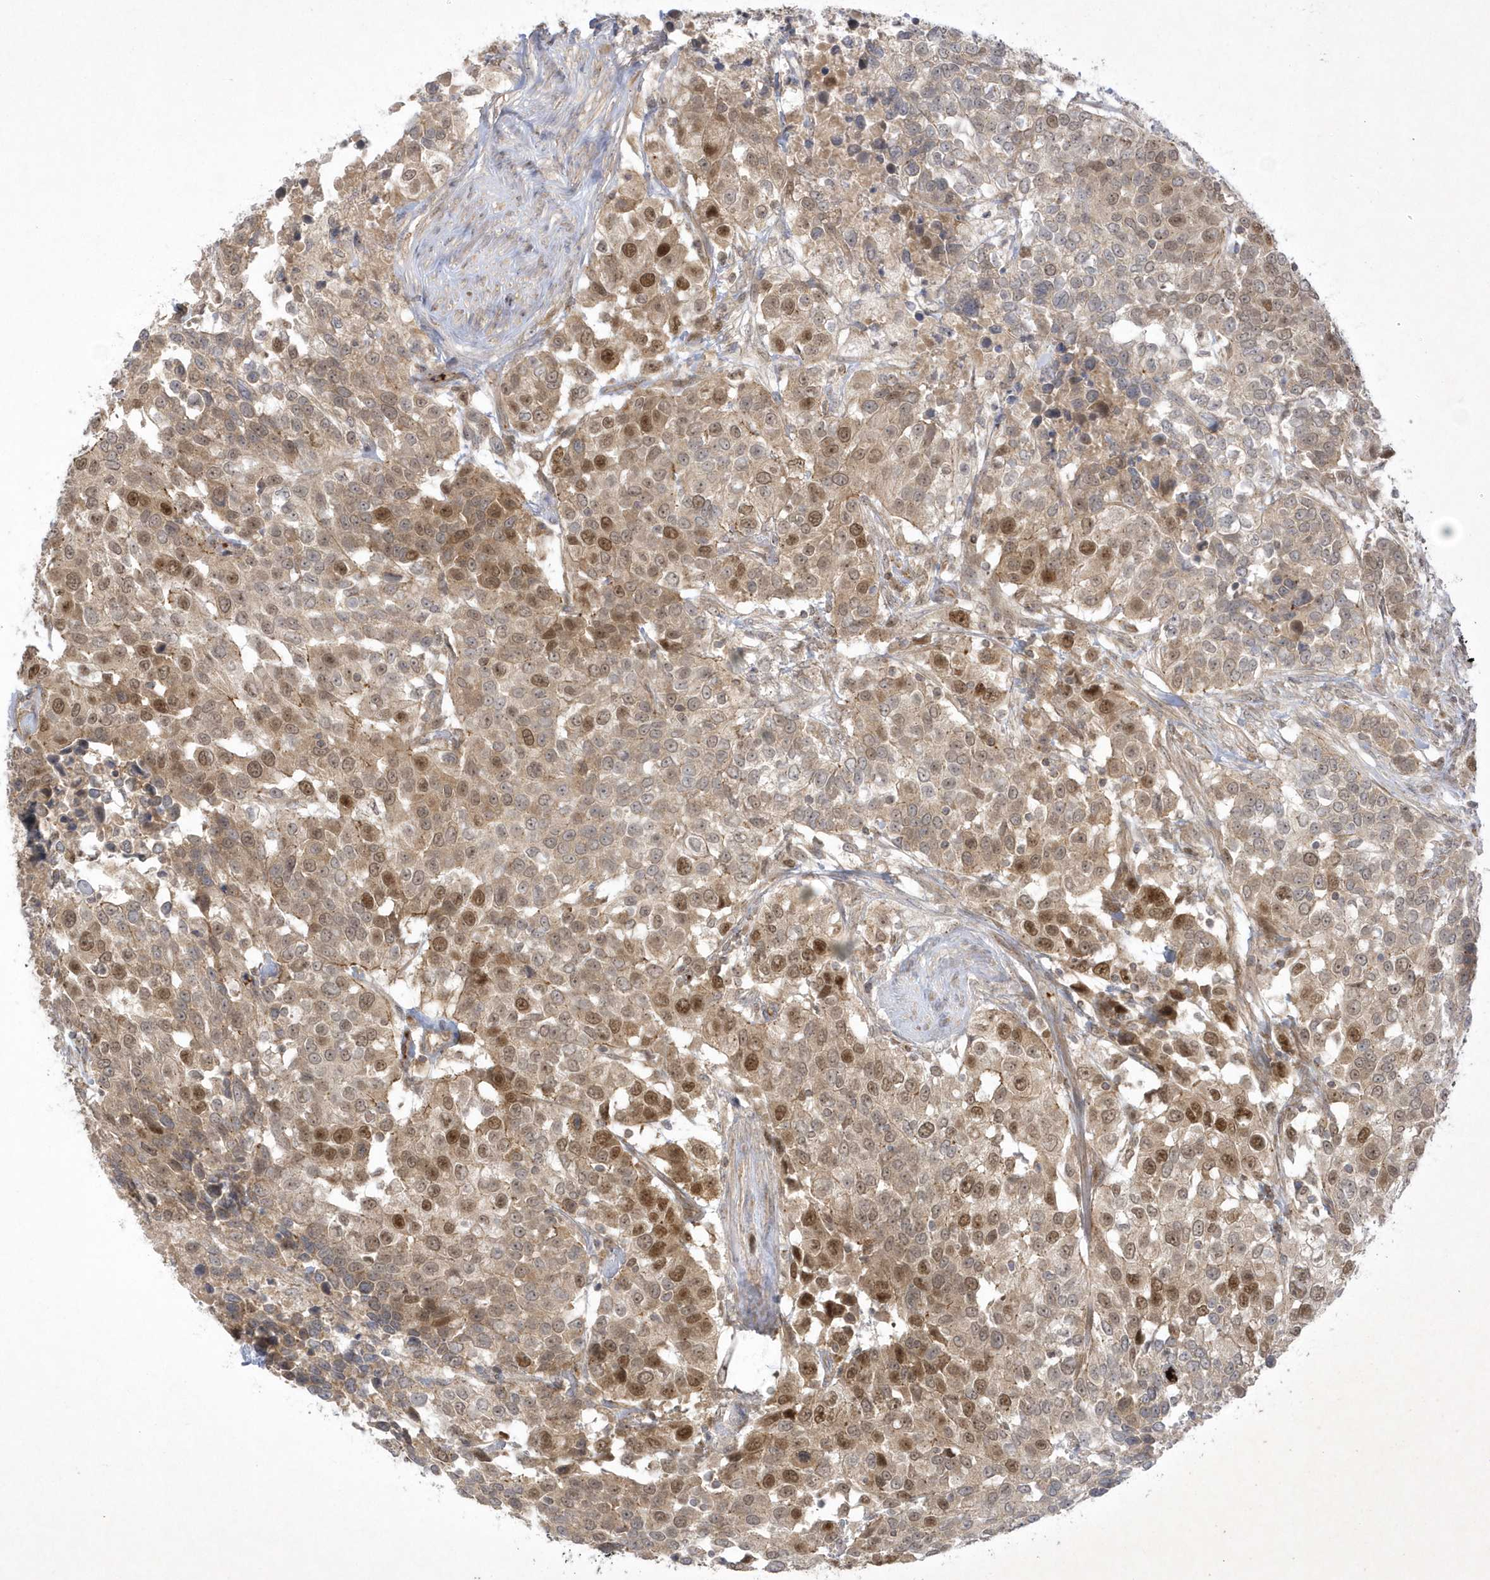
{"staining": {"intensity": "moderate", "quantity": ">75%", "location": "cytoplasmic/membranous,nuclear"}, "tissue": "urothelial cancer", "cell_type": "Tumor cells", "image_type": "cancer", "snomed": [{"axis": "morphology", "description": "Urothelial carcinoma, High grade"}, {"axis": "topography", "description": "Urinary bladder"}], "caption": "An immunohistochemistry photomicrograph of tumor tissue is shown. Protein staining in brown labels moderate cytoplasmic/membranous and nuclear positivity in urothelial carcinoma (high-grade) within tumor cells. (DAB IHC, brown staining for protein, blue staining for nuclei).", "gene": "NAF1", "patient": {"sex": "female", "age": 80}}